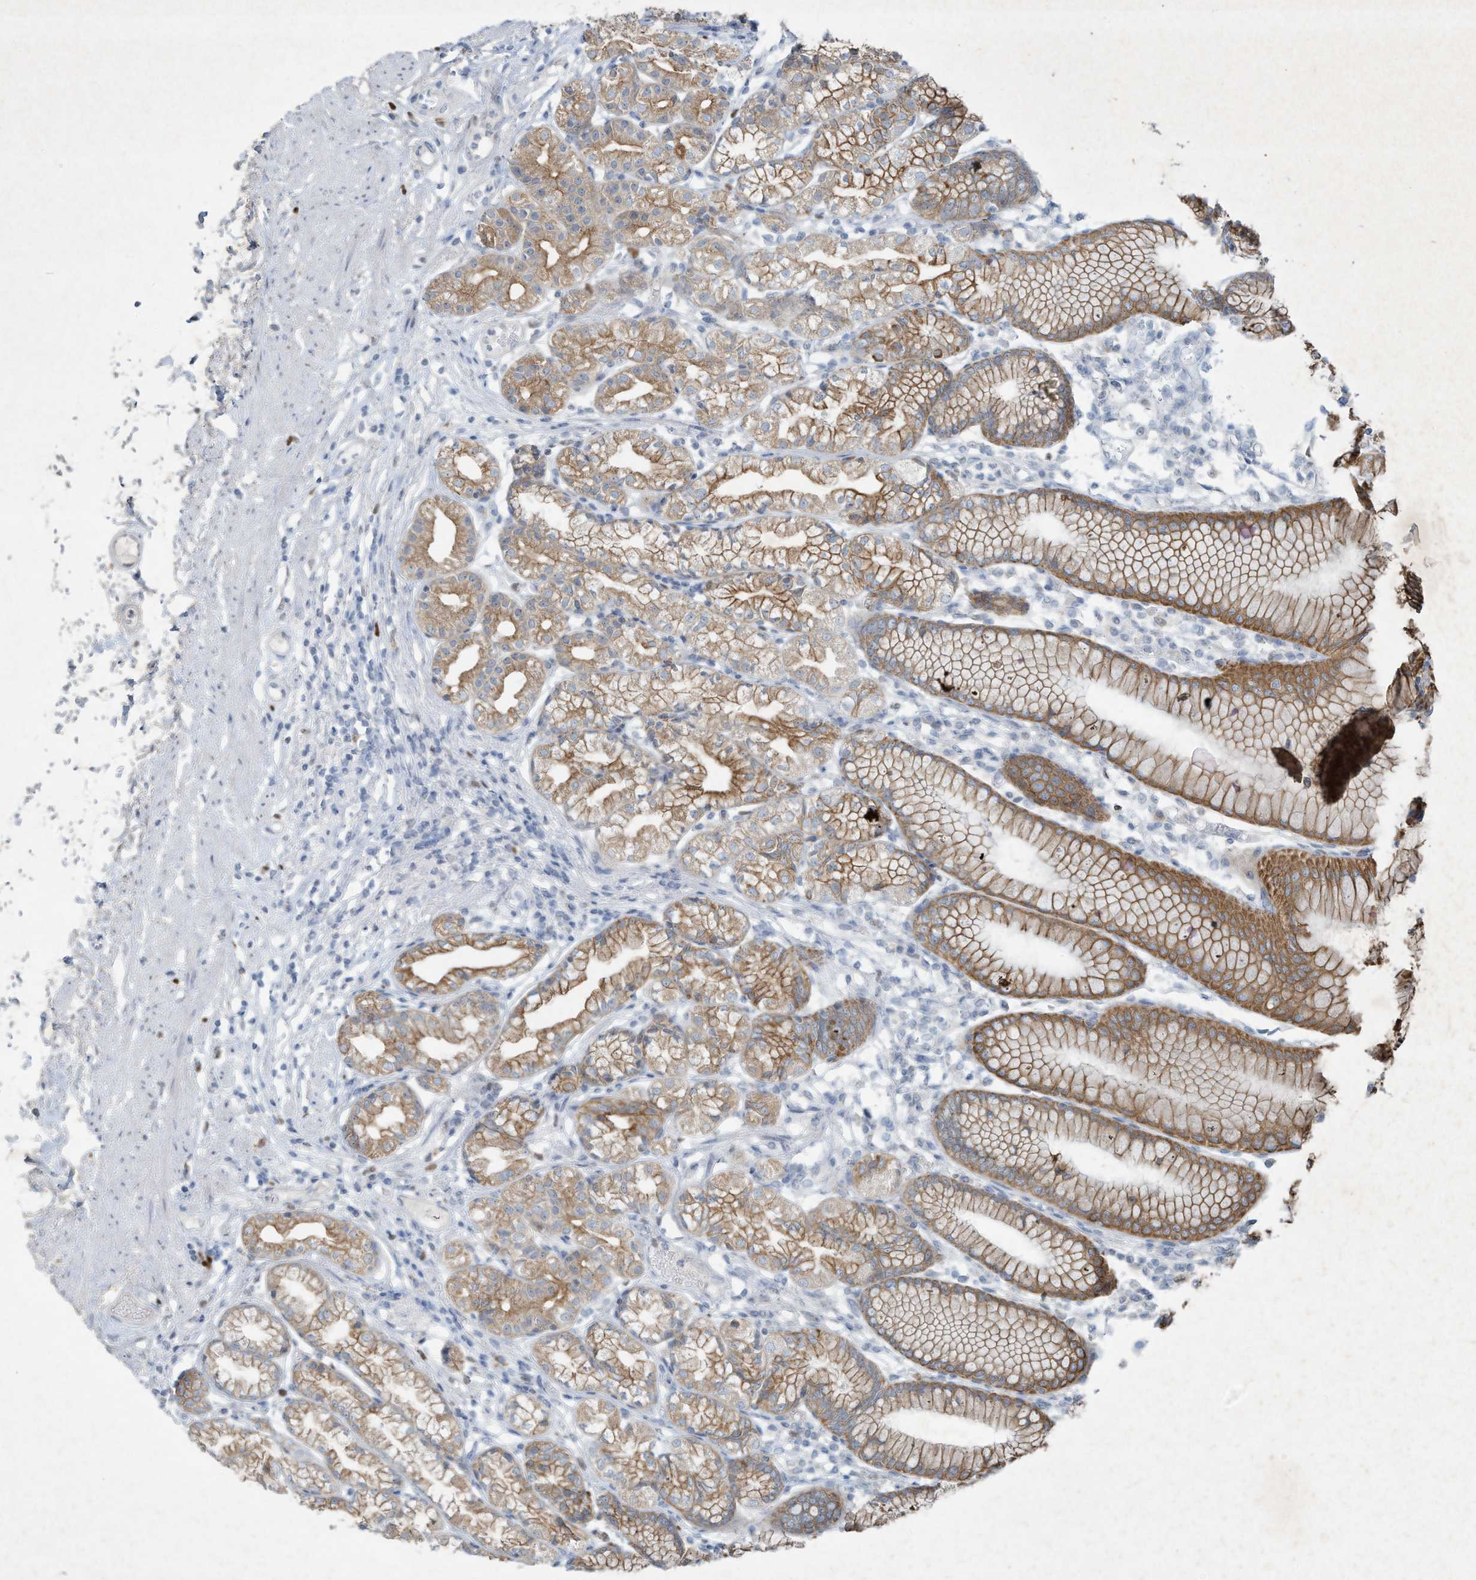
{"staining": {"intensity": "strong", "quantity": ">75%", "location": "cytoplasmic/membranous"}, "tissue": "stomach", "cell_type": "Glandular cells", "image_type": "normal", "snomed": [{"axis": "morphology", "description": "Normal tissue, NOS"}, {"axis": "topography", "description": "Stomach"}], "caption": "A histopathology image showing strong cytoplasmic/membranous positivity in about >75% of glandular cells in benign stomach, as visualized by brown immunohistochemical staining.", "gene": "TUBE1", "patient": {"sex": "female", "age": 57}}